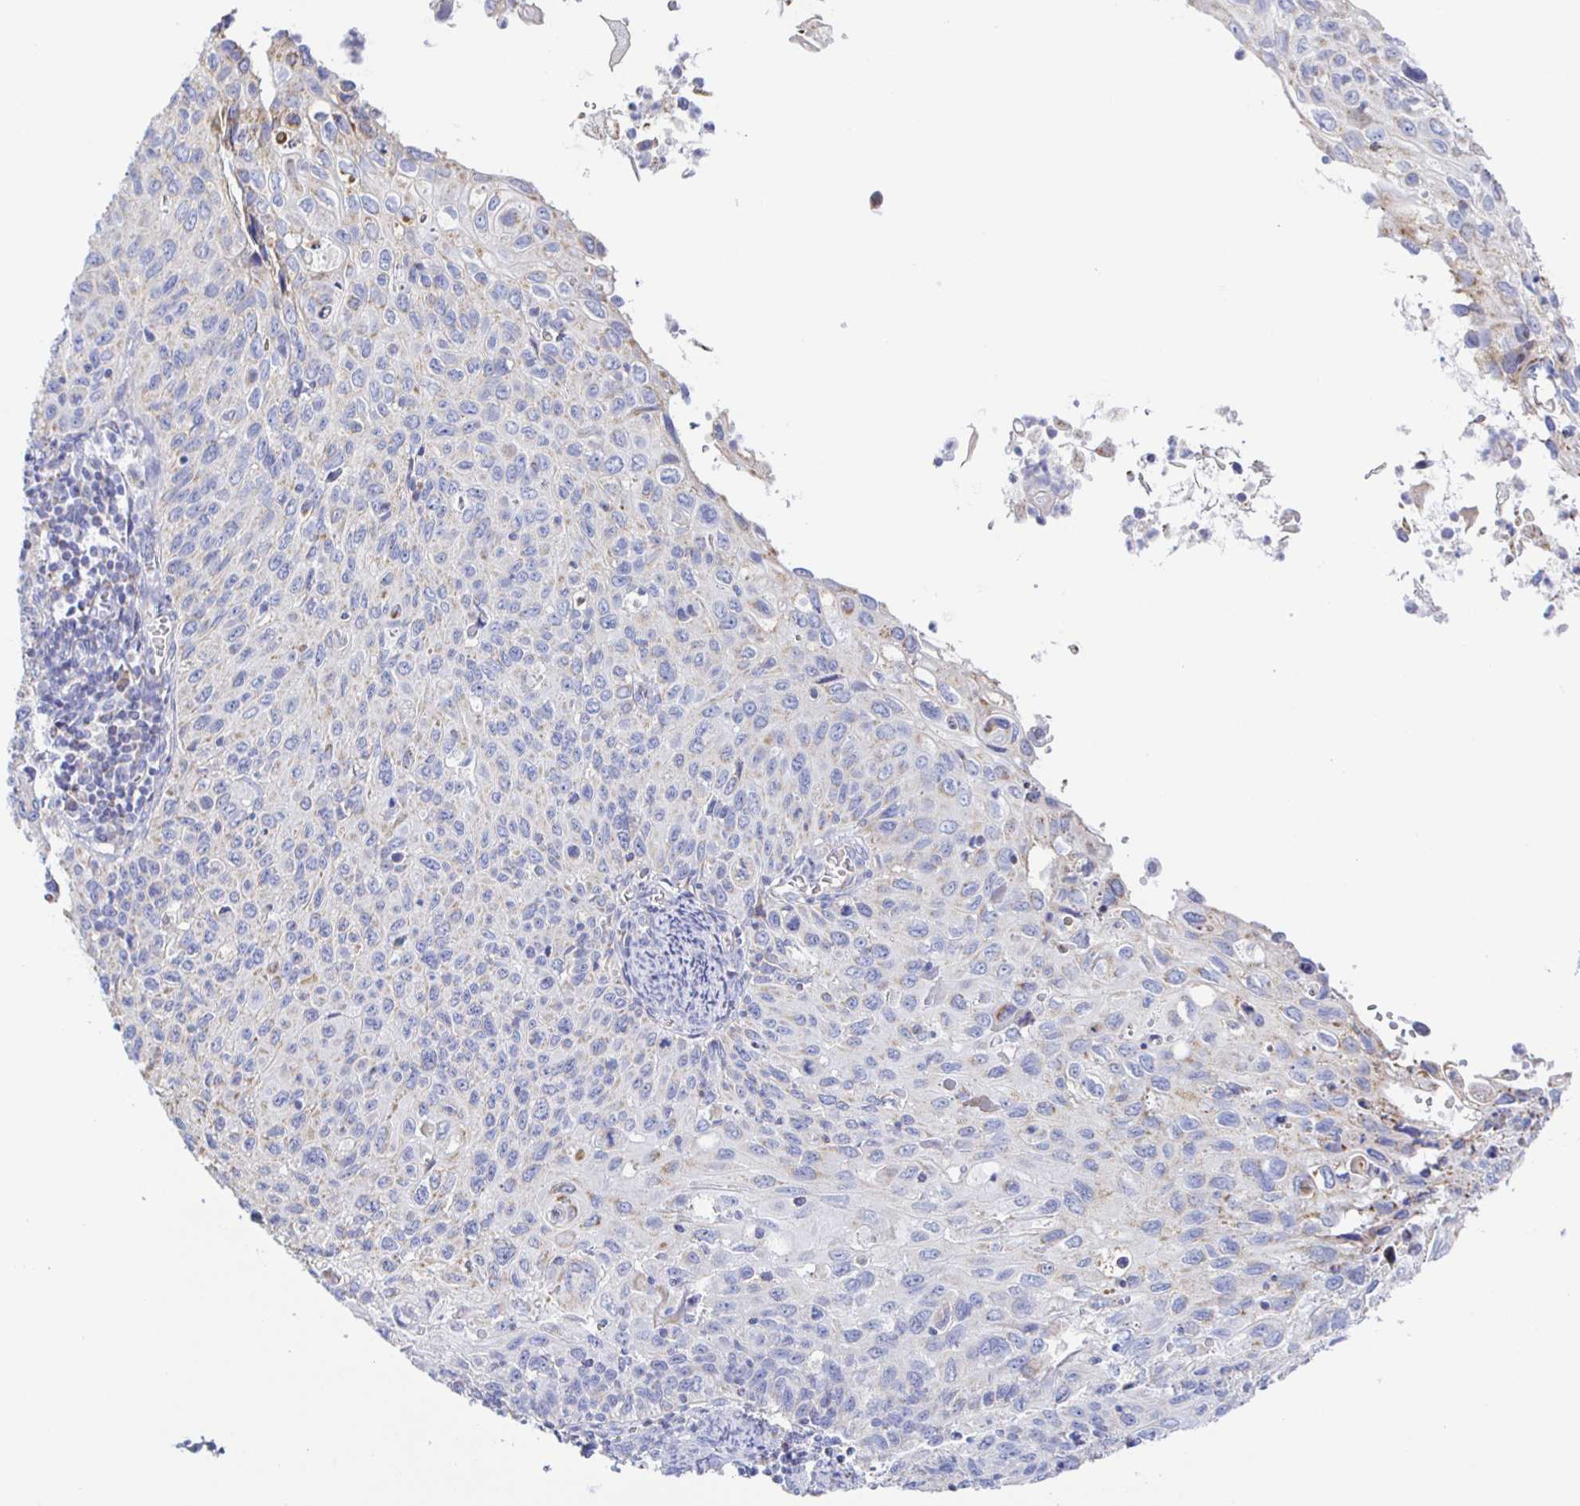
{"staining": {"intensity": "negative", "quantity": "none", "location": "none"}, "tissue": "cervical cancer", "cell_type": "Tumor cells", "image_type": "cancer", "snomed": [{"axis": "morphology", "description": "Squamous cell carcinoma, NOS"}, {"axis": "topography", "description": "Cervix"}], "caption": "The immunohistochemistry micrograph has no significant staining in tumor cells of cervical cancer (squamous cell carcinoma) tissue.", "gene": "SYNGR4", "patient": {"sex": "female", "age": 70}}